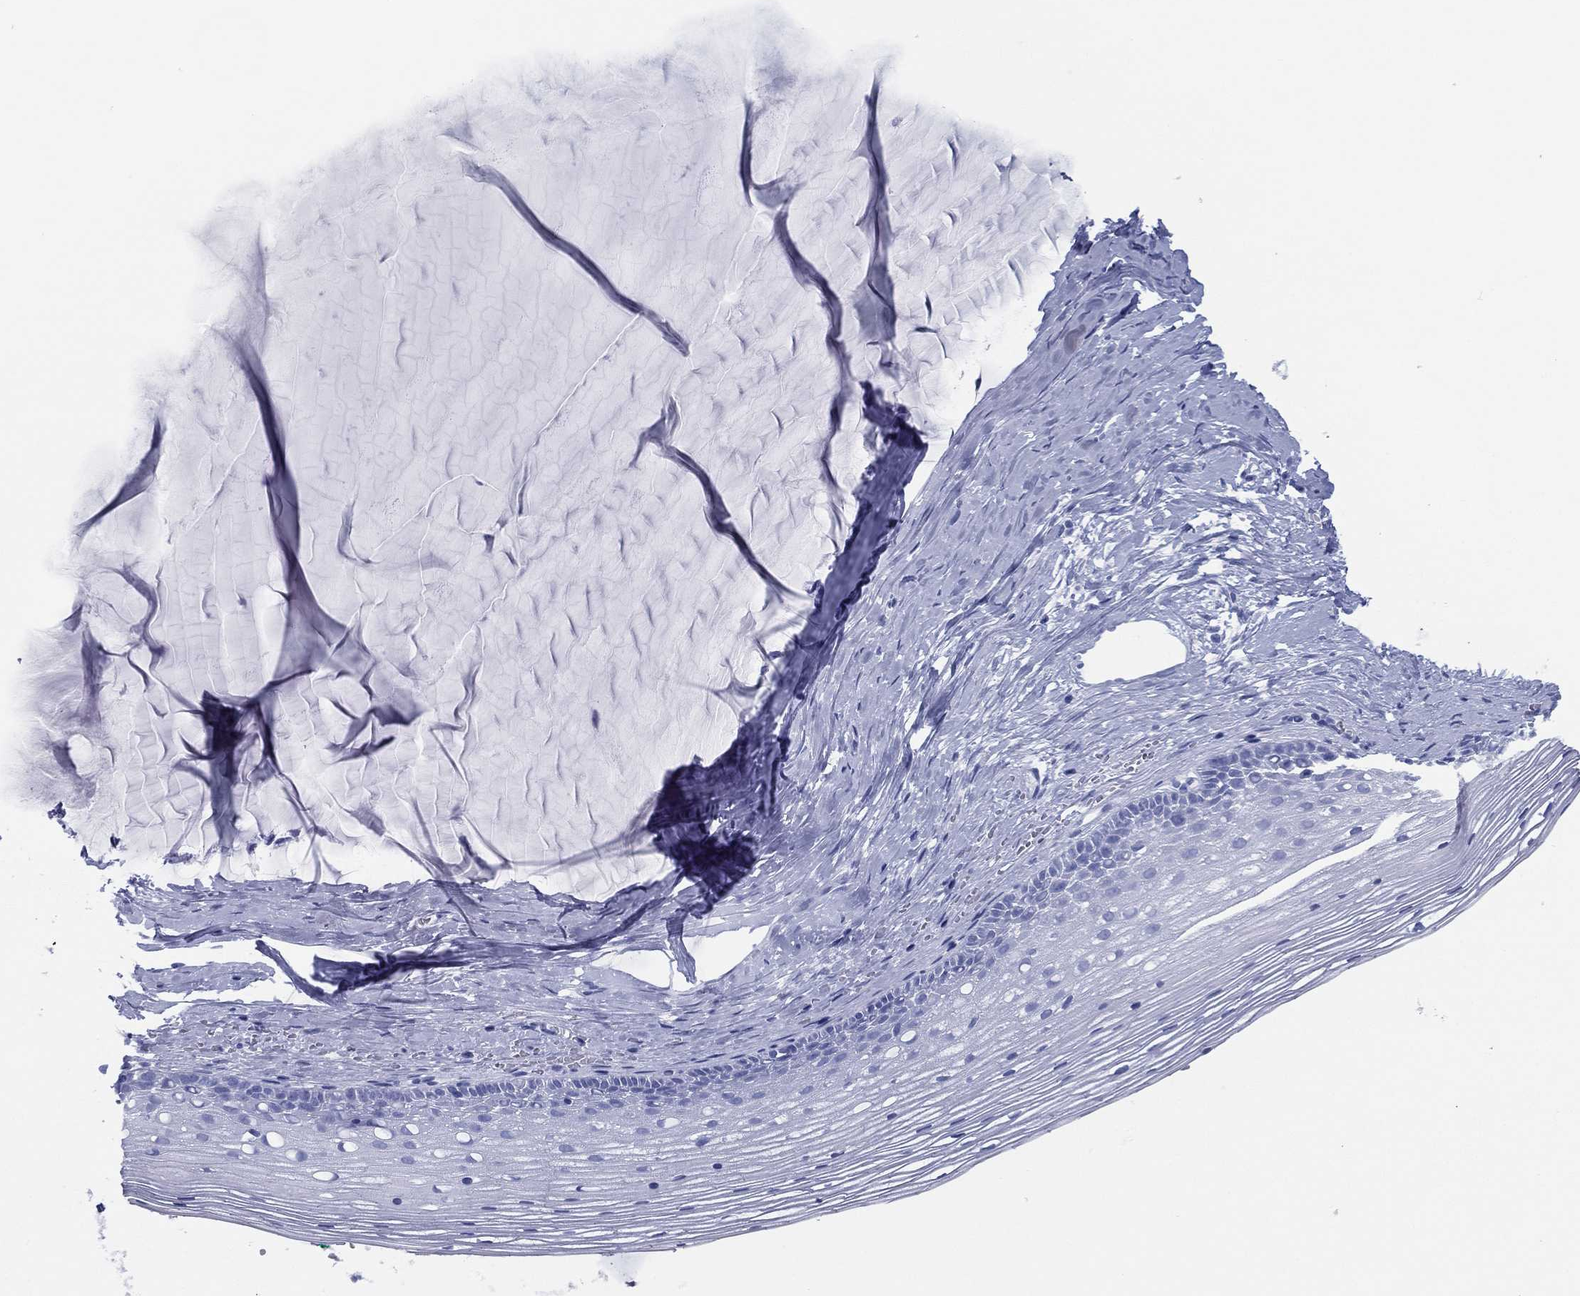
{"staining": {"intensity": "negative", "quantity": "none", "location": "none"}, "tissue": "cervix", "cell_type": "Glandular cells", "image_type": "normal", "snomed": [{"axis": "morphology", "description": "Normal tissue, NOS"}, {"axis": "topography", "description": "Cervix"}], "caption": "High power microscopy micrograph of an immunohistochemistry photomicrograph of benign cervix, revealing no significant expression in glandular cells. (DAB immunohistochemistry, high magnification).", "gene": "TMEM252", "patient": {"sex": "female", "age": 40}}